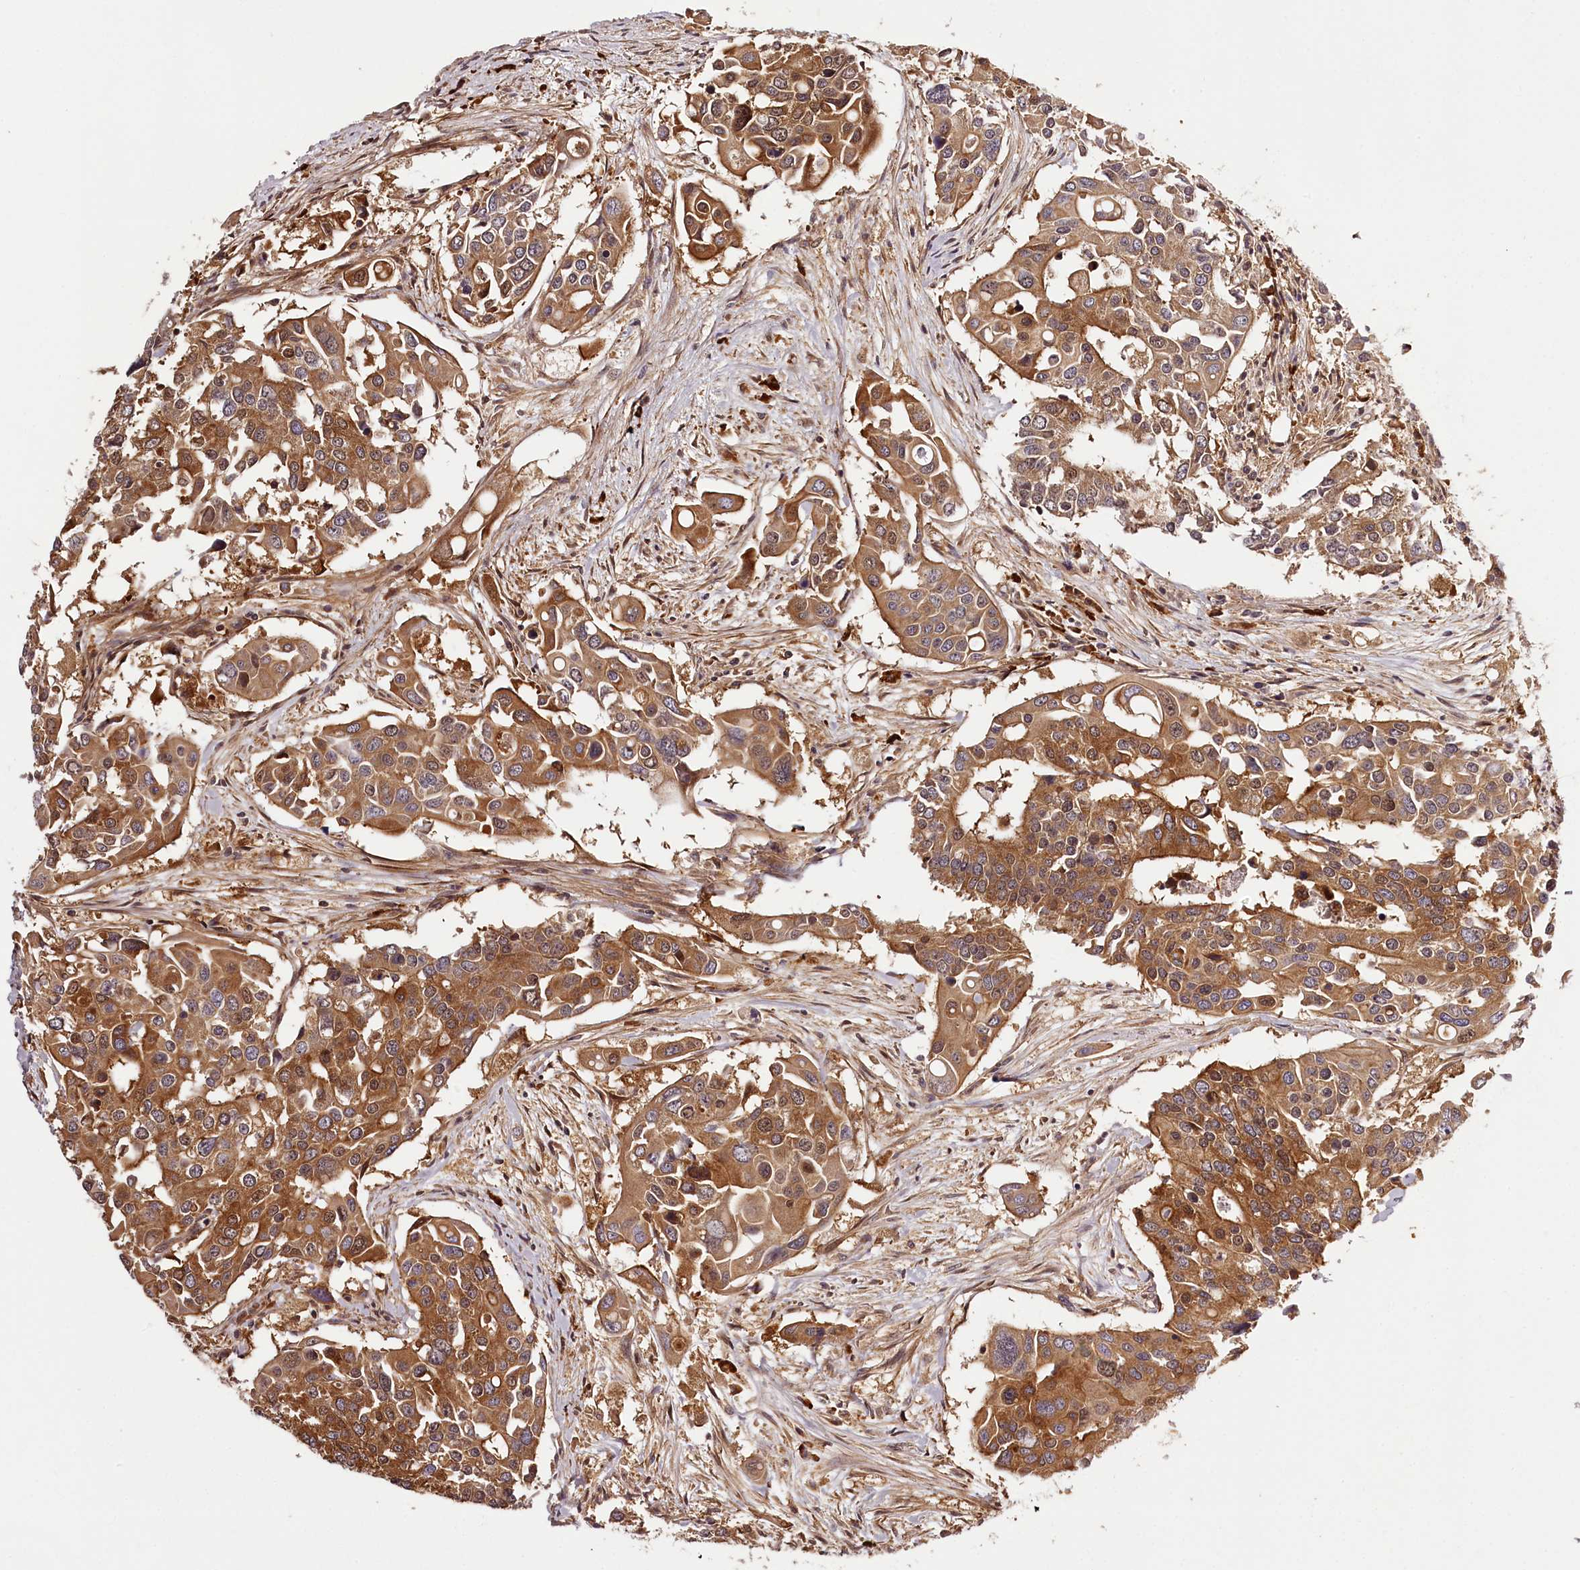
{"staining": {"intensity": "moderate", "quantity": ">75%", "location": "cytoplasmic/membranous"}, "tissue": "colorectal cancer", "cell_type": "Tumor cells", "image_type": "cancer", "snomed": [{"axis": "morphology", "description": "Adenocarcinoma, NOS"}, {"axis": "topography", "description": "Colon"}], "caption": "Colorectal adenocarcinoma stained with a protein marker reveals moderate staining in tumor cells.", "gene": "TARS1", "patient": {"sex": "male", "age": 77}}